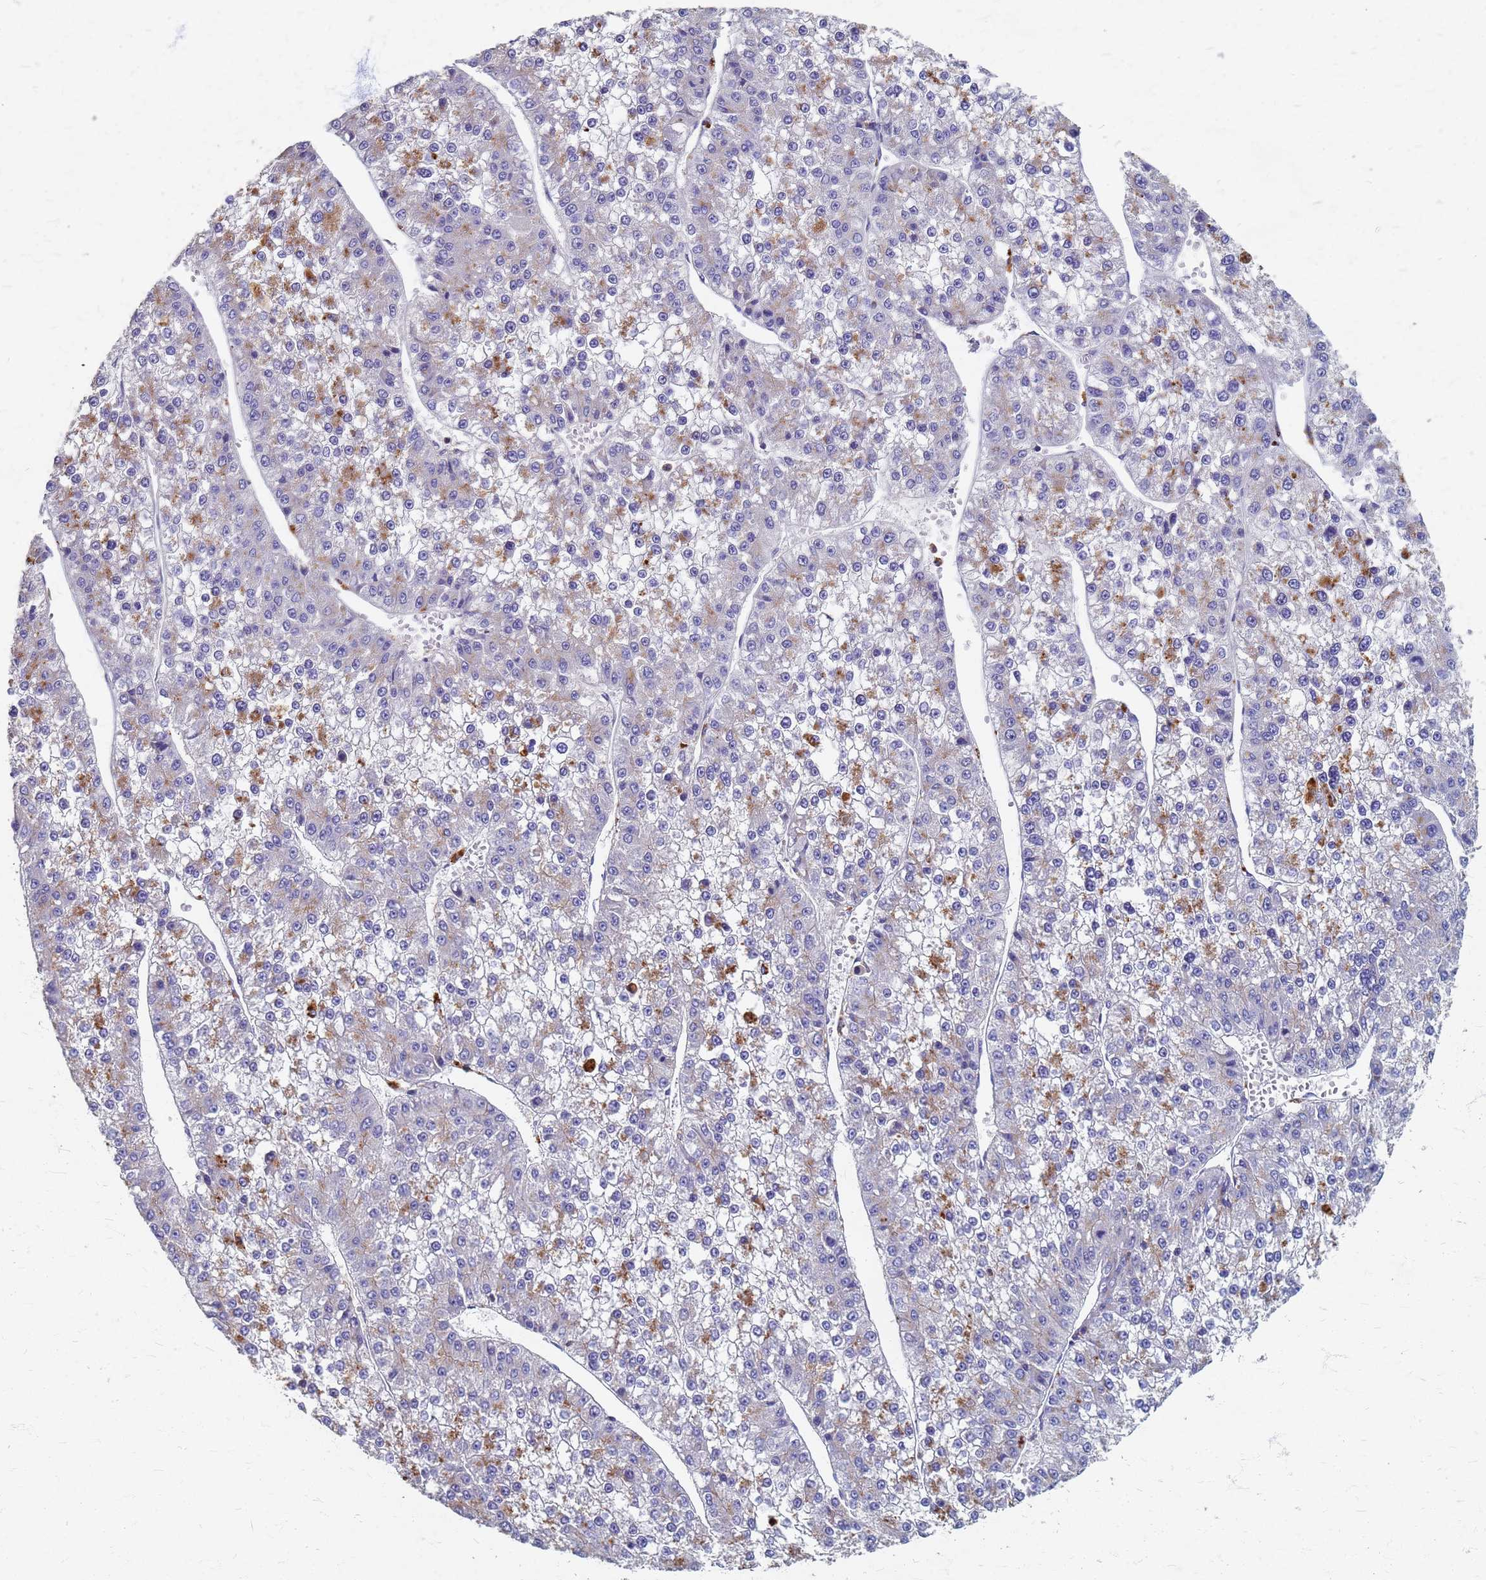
{"staining": {"intensity": "moderate", "quantity": "<25%", "location": "cytoplasmic/membranous"}, "tissue": "liver cancer", "cell_type": "Tumor cells", "image_type": "cancer", "snomed": [{"axis": "morphology", "description": "Carcinoma, Hepatocellular, NOS"}, {"axis": "topography", "description": "Liver"}], "caption": "Protein staining of hepatocellular carcinoma (liver) tissue shows moderate cytoplasmic/membranous expression in about <25% of tumor cells. Immunohistochemistry stains the protein of interest in brown and the nuclei are stained blue.", "gene": "KRCC1", "patient": {"sex": "female", "age": 73}}